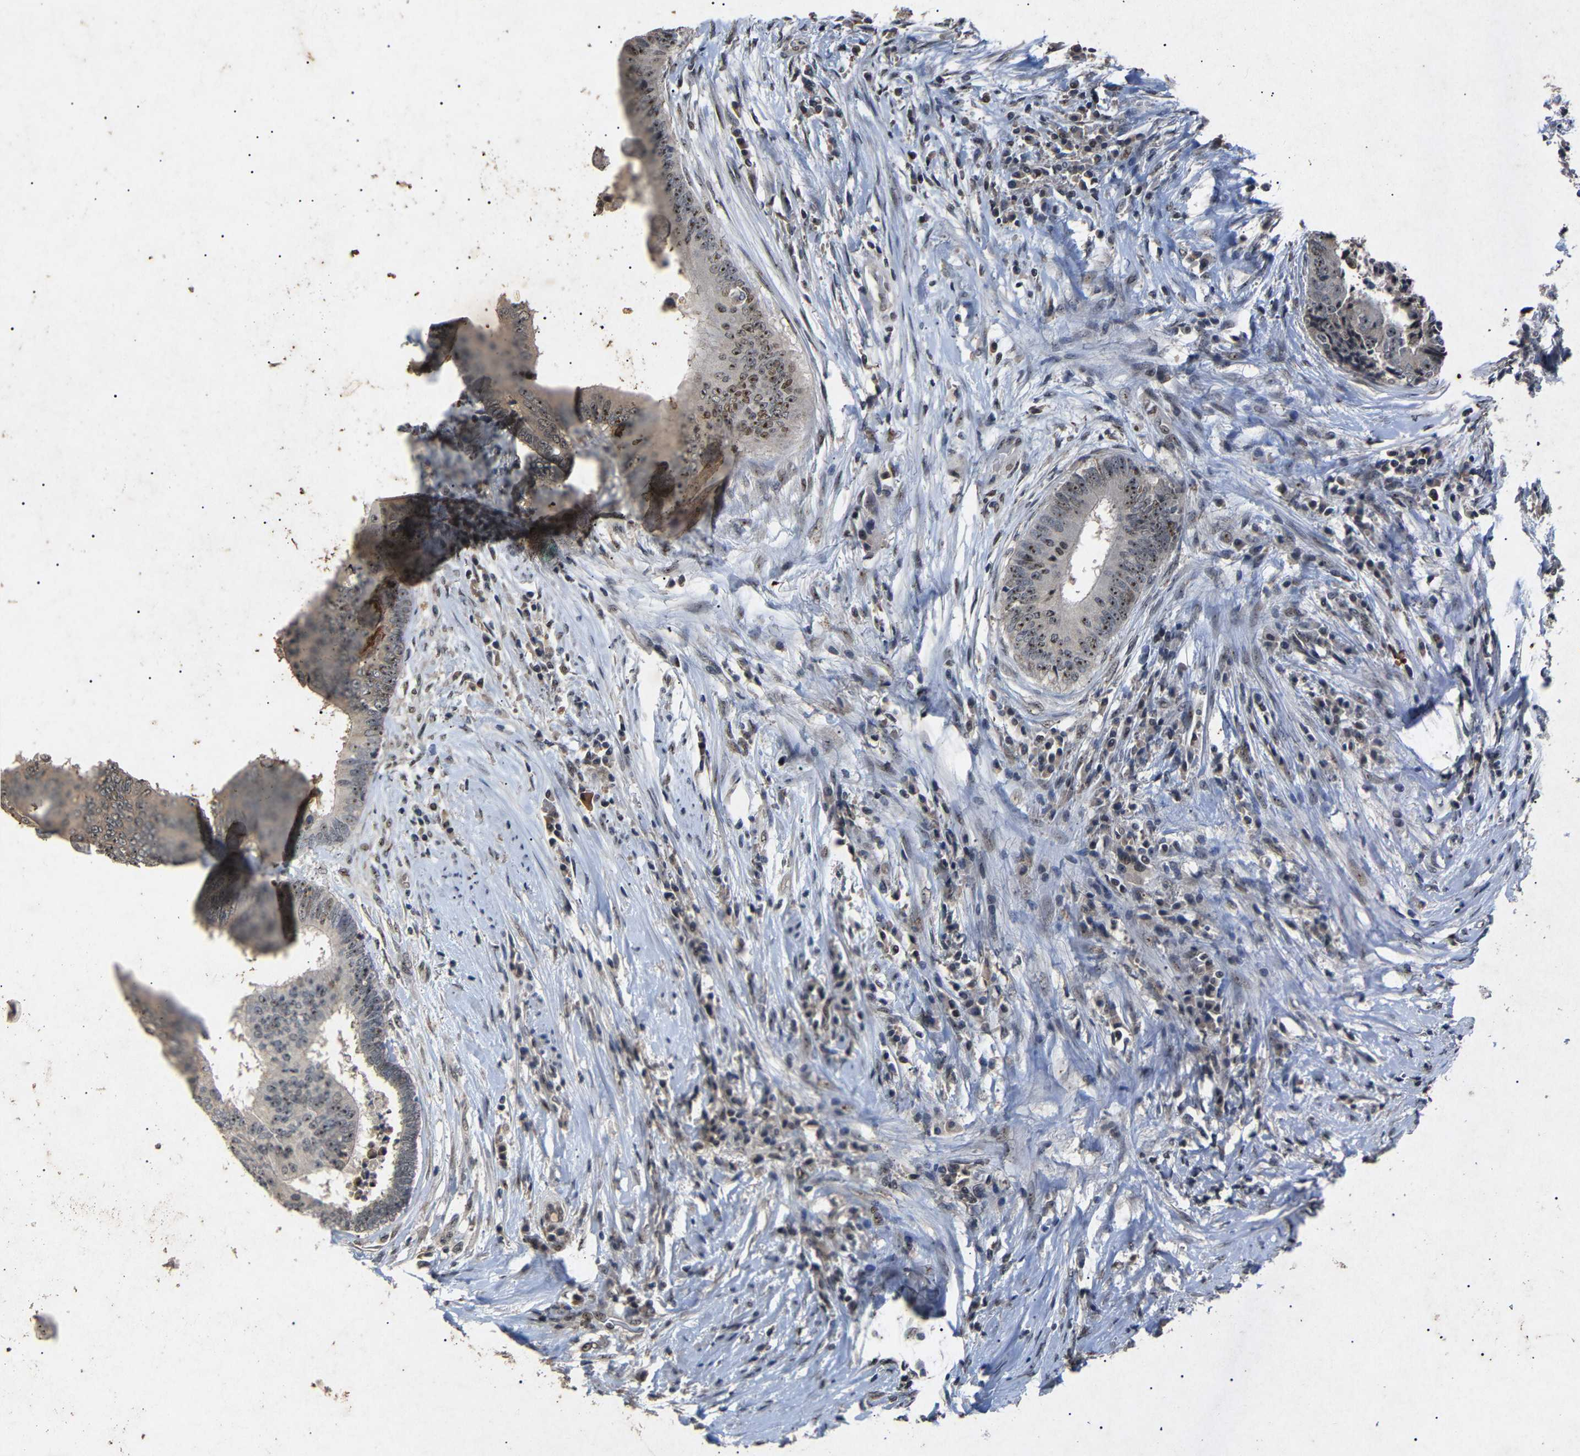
{"staining": {"intensity": "moderate", "quantity": ">75%", "location": "nuclear"}, "tissue": "colorectal cancer", "cell_type": "Tumor cells", "image_type": "cancer", "snomed": [{"axis": "morphology", "description": "Adenocarcinoma, NOS"}, {"axis": "topography", "description": "Rectum"}], "caption": "Colorectal adenocarcinoma was stained to show a protein in brown. There is medium levels of moderate nuclear staining in about >75% of tumor cells.", "gene": "PARN", "patient": {"sex": "male", "age": 72}}